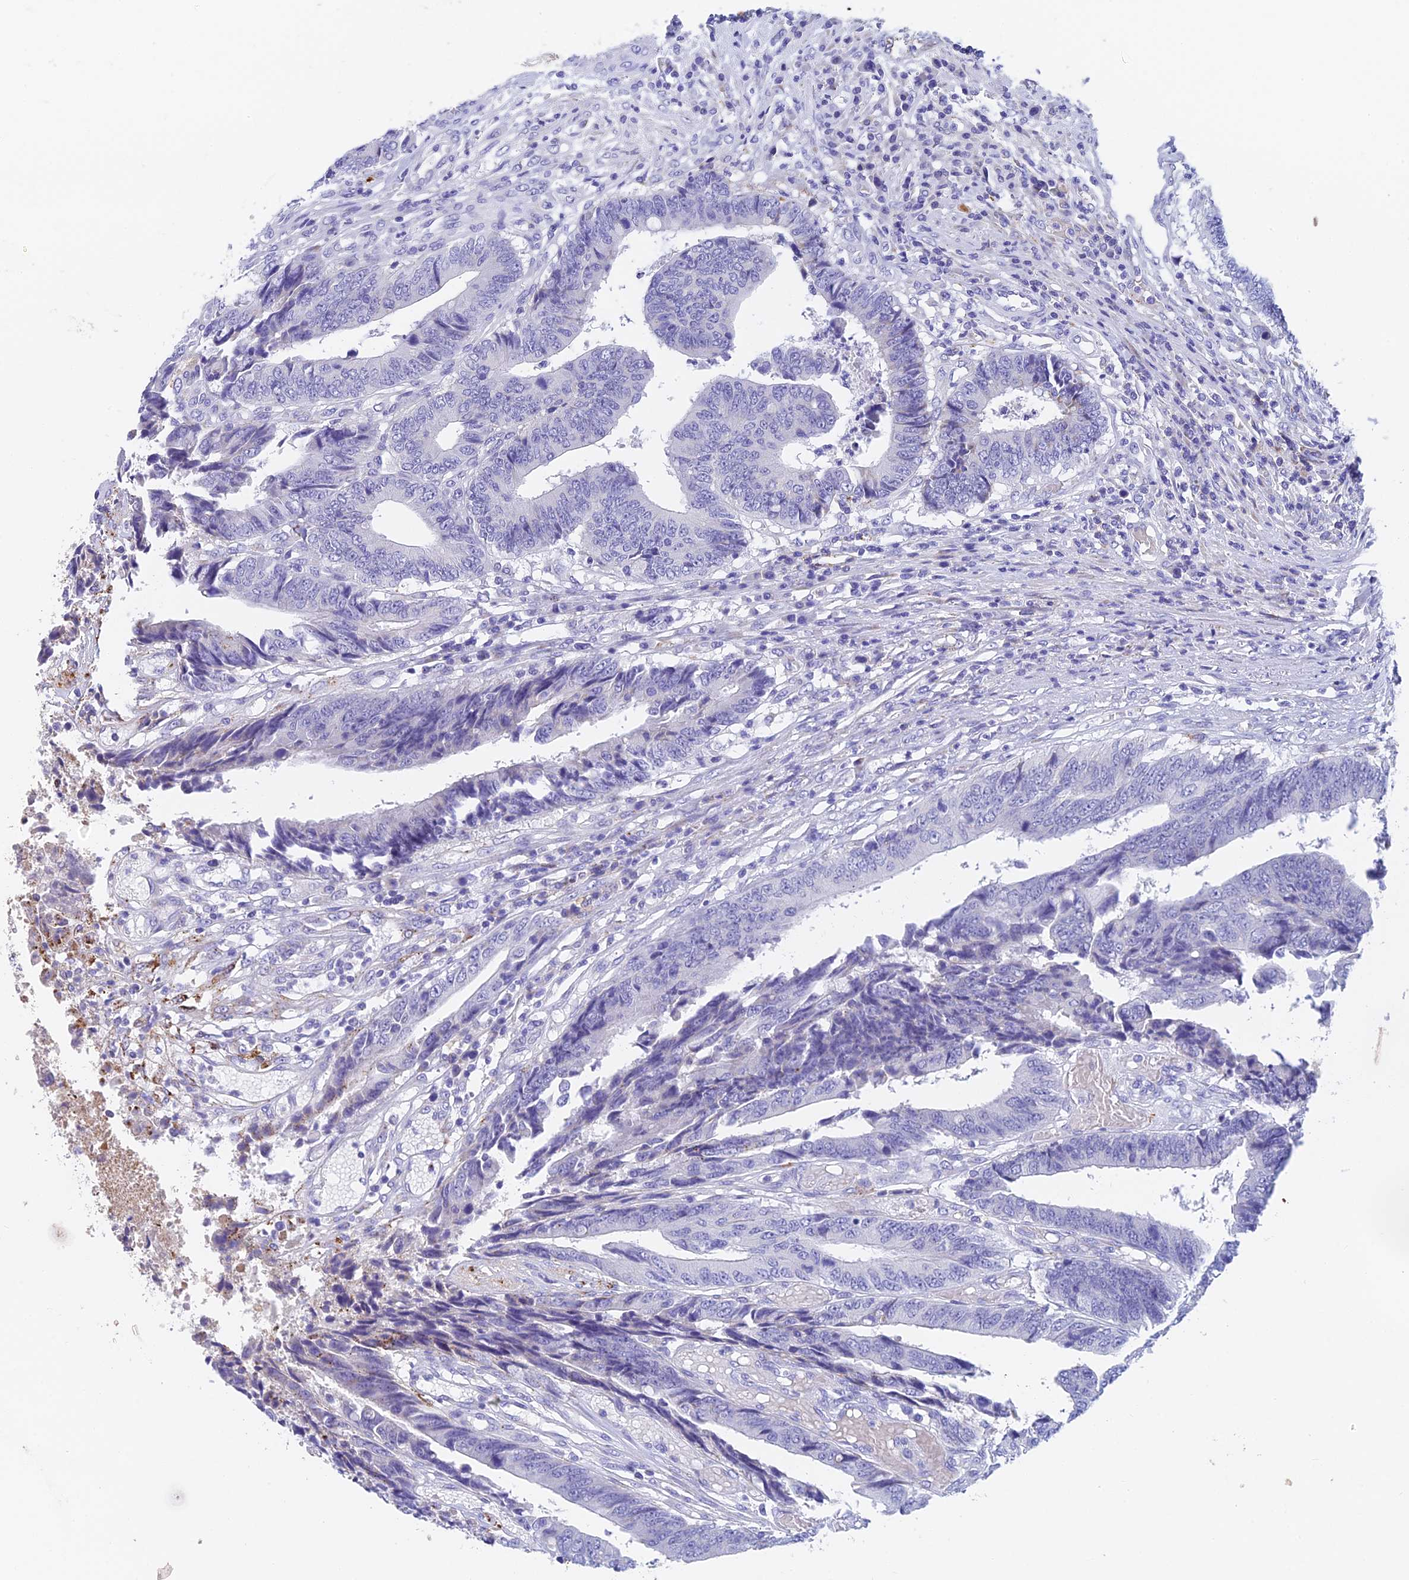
{"staining": {"intensity": "negative", "quantity": "none", "location": "none"}, "tissue": "colorectal cancer", "cell_type": "Tumor cells", "image_type": "cancer", "snomed": [{"axis": "morphology", "description": "Adenocarcinoma, NOS"}, {"axis": "topography", "description": "Rectum"}], "caption": "IHC image of neoplastic tissue: colorectal adenocarcinoma stained with DAB (3,3'-diaminobenzidine) exhibits no significant protein staining in tumor cells.", "gene": "ADAMTS13", "patient": {"sex": "male", "age": 84}}